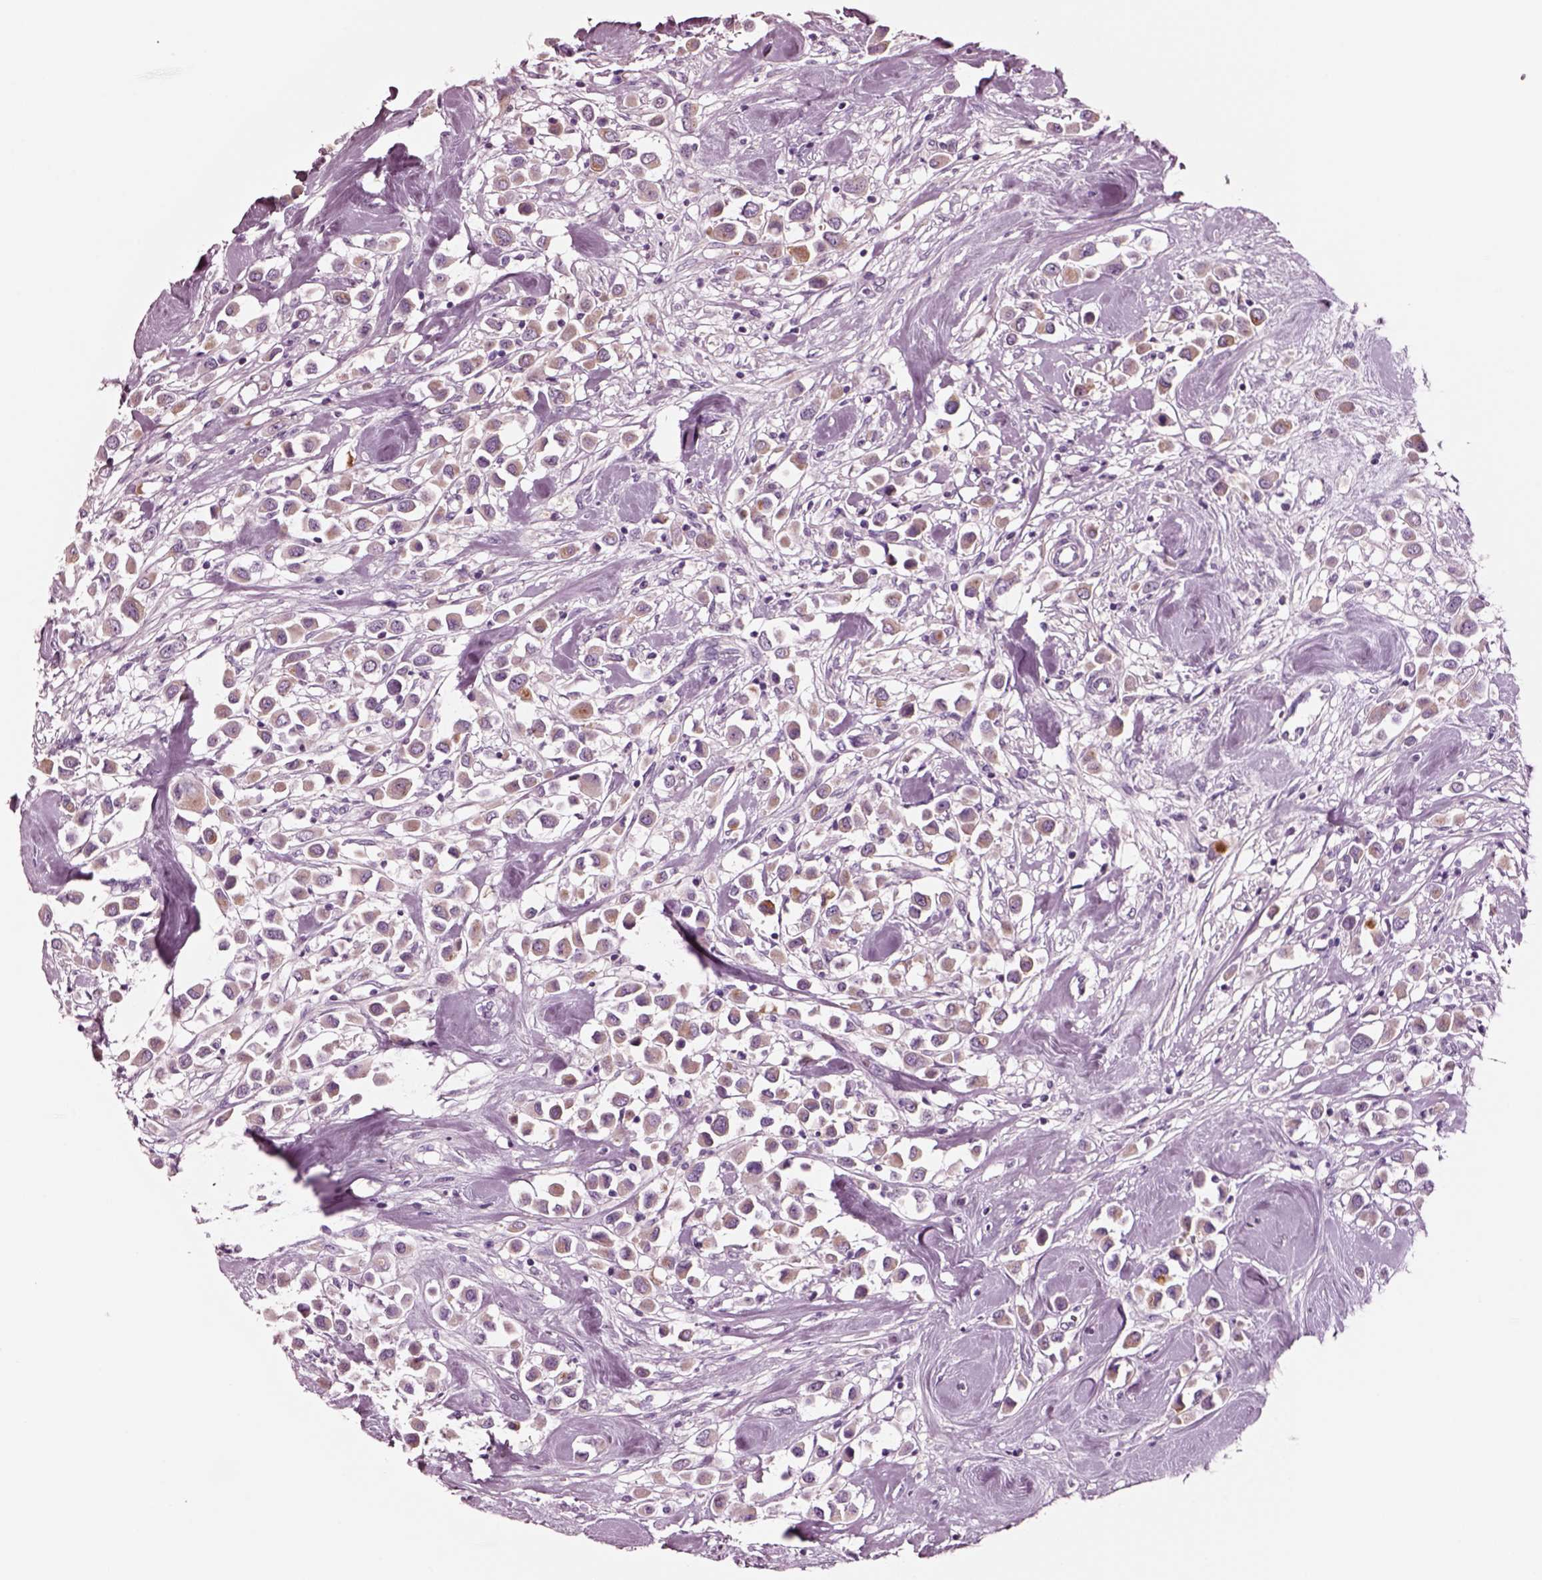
{"staining": {"intensity": "weak", "quantity": ">75%", "location": "cytoplasmic/membranous"}, "tissue": "breast cancer", "cell_type": "Tumor cells", "image_type": "cancer", "snomed": [{"axis": "morphology", "description": "Duct carcinoma"}, {"axis": "topography", "description": "Breast"}], "caption": "An immunohistochemistry histopathology image of neoplastic tissue is shown. Protein staining in brown highlights weak cytoplasmic/membranous positivity in breast invasive ductal carcinoma within tumor cells.", "gene": "NMRK2", "patient": {"sex": "female", "age": 61}}